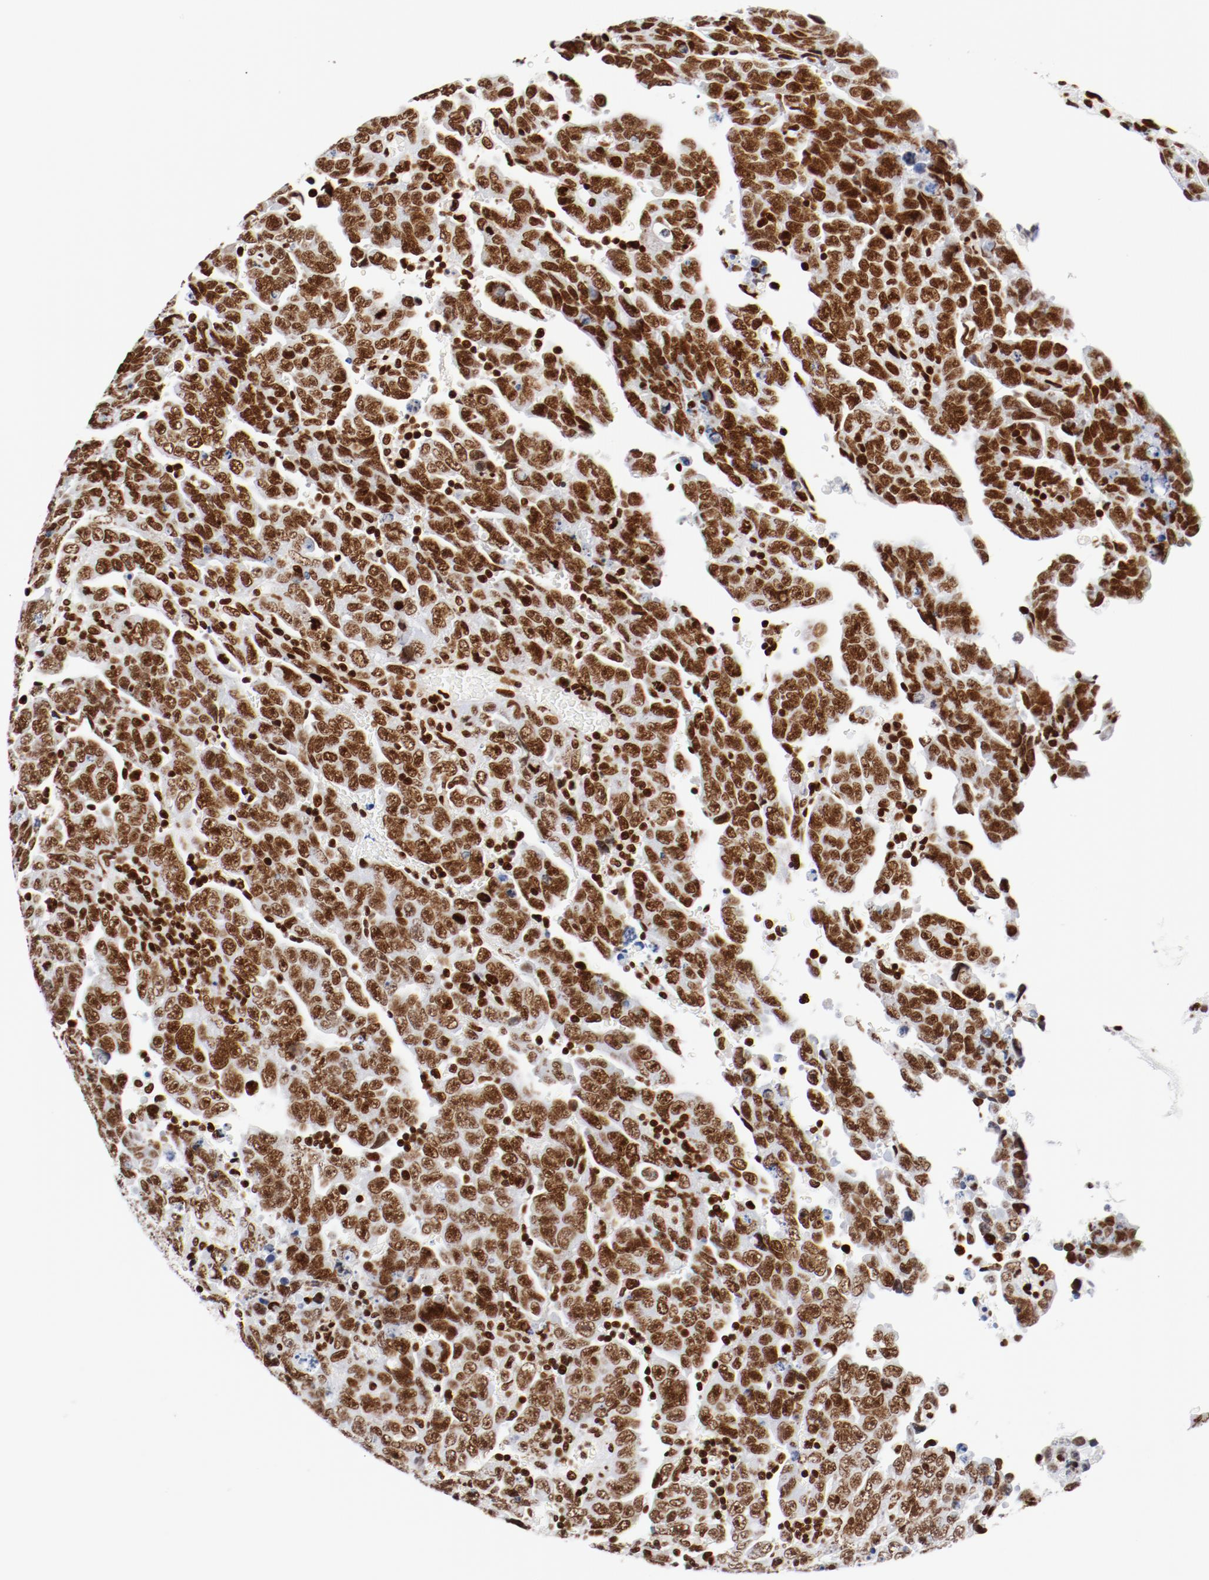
{"staining": {"intensity": "strong", "quantity": ">75%", "location": "nuclear"}, "tissue": "testis cancer", "cell_type": "Tumor cells", "image_type": "cancer", "snomed": [{"axis": "morphology", "description": "Carcinoma, Embryonal, NOS"}, {"axis": "topography", "description": "Testis"}], "caption": "The photomicrograph demonstrates staining of testis cancer (embryonal carcinoma), revealing strong nuclear protein staining (brown color) within tumor cells. The protein of interest is stained brown, and the nuclei are stained in blue (DAB IHC with brightfield microscopy, high magnification).", "gene": "CTBP1", "patient": {"sex": "male", "age": 28}}